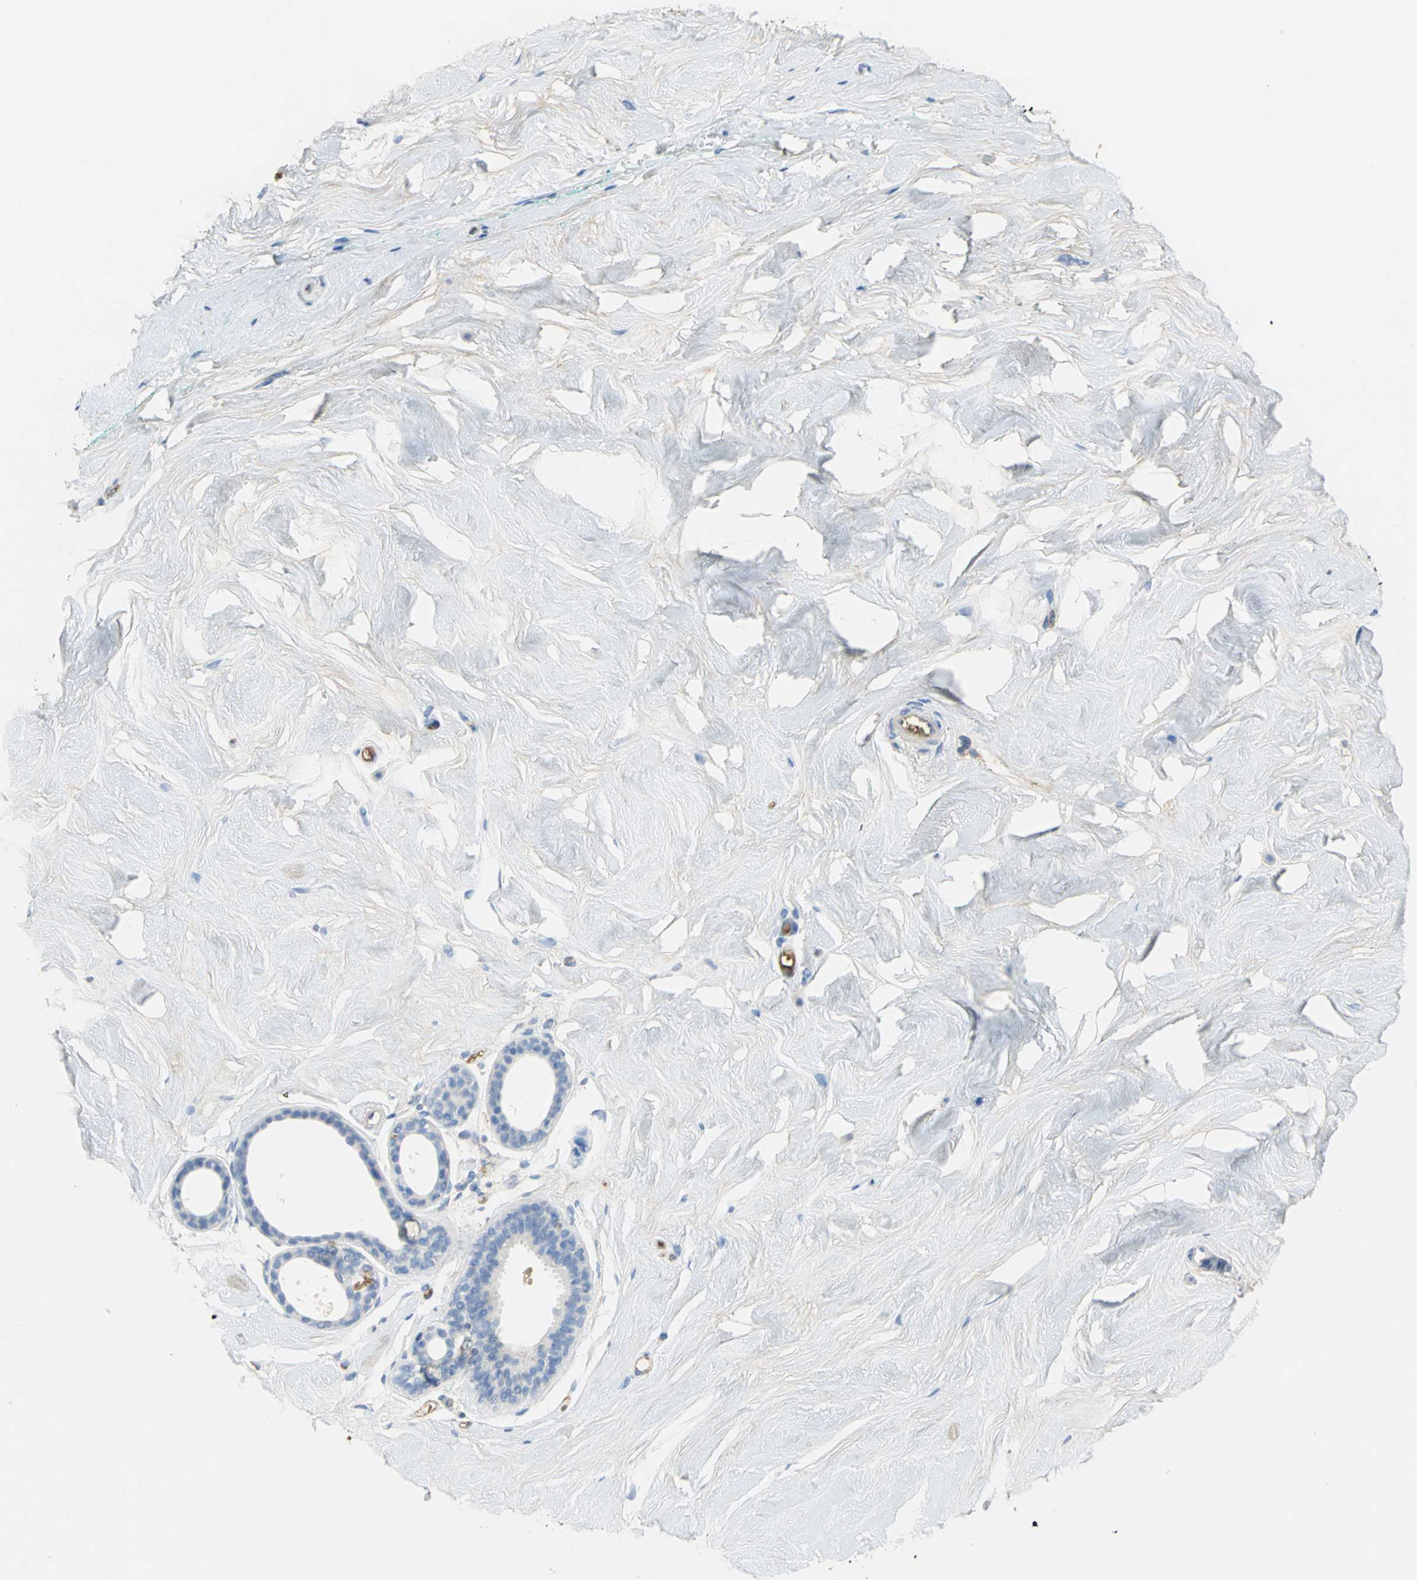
{"staining": {"intensity": "negative", "quantity": "none", "location": "none"}, "tissue": "breast", "cell_type": "Adipocytes", "image_type": "normal", "snomed": [{"axis": "morphology", "description": "Normal tissue, NOS"}, {"axis": "topography", "description": "Breast"}], "caption": "This is a photomicrograph of immunohistochemistry staining of benign breast, which shows no staining in adipocytes.", "gene": "GYG2", "patient": {"sex": "female", "age": 52}}